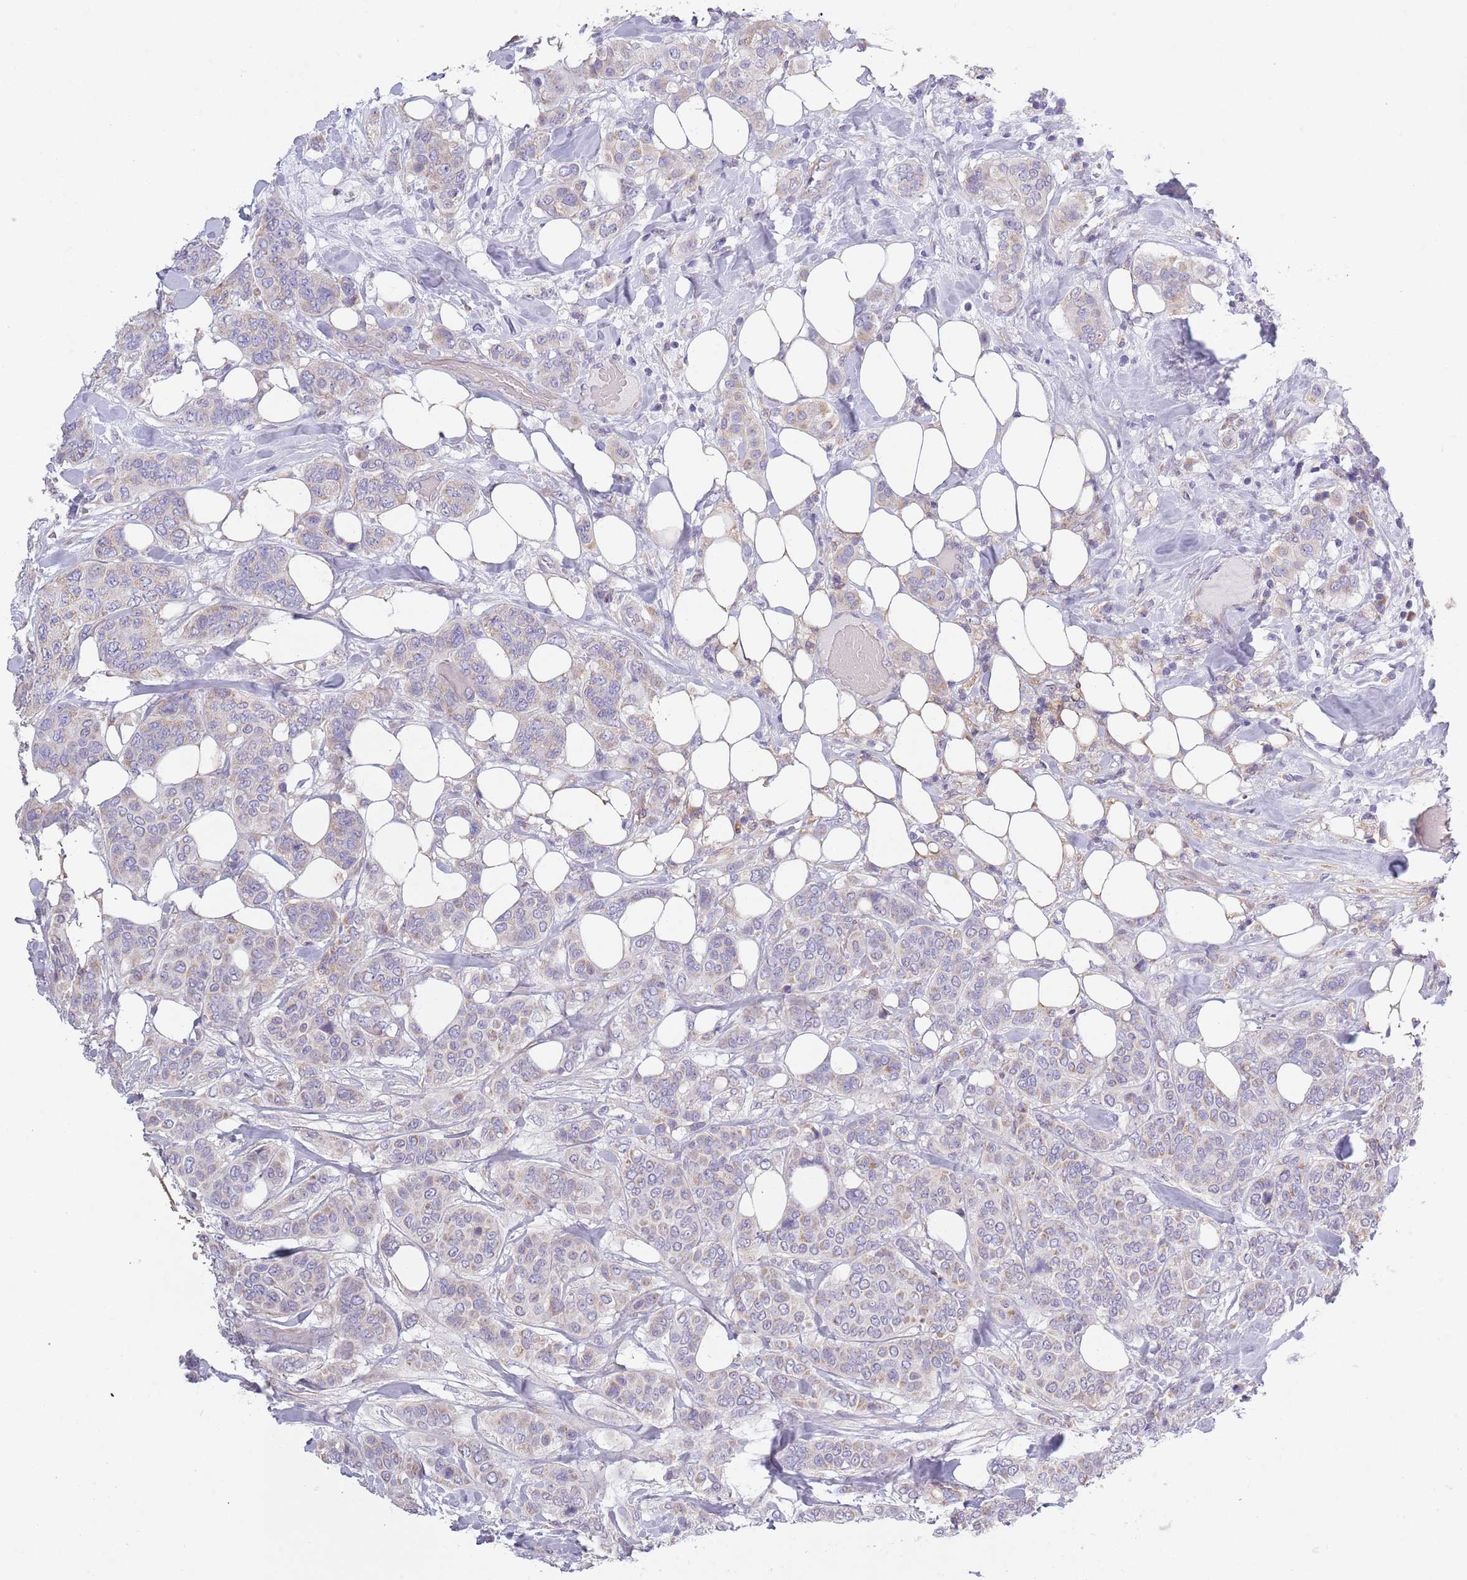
{"staining": {"intensity": "weak", "quantity": "<25%", "location": "cytoplasmic/membranous"}, "tissue": "breast cancer", "cell_type": "Tumor cells", "image_type": "cancer", "snomed": [{"axis": "morphology", "description": "Lobular carcinoma"}, {"axis": "topography", "description": "Breast"}], "caption": "Human breast cancer stained for a protein using immunohistochemistry reveals no expression in tumor cells.", "gene": "COQ5", "patient": {"sex": "female", "age": 51}}